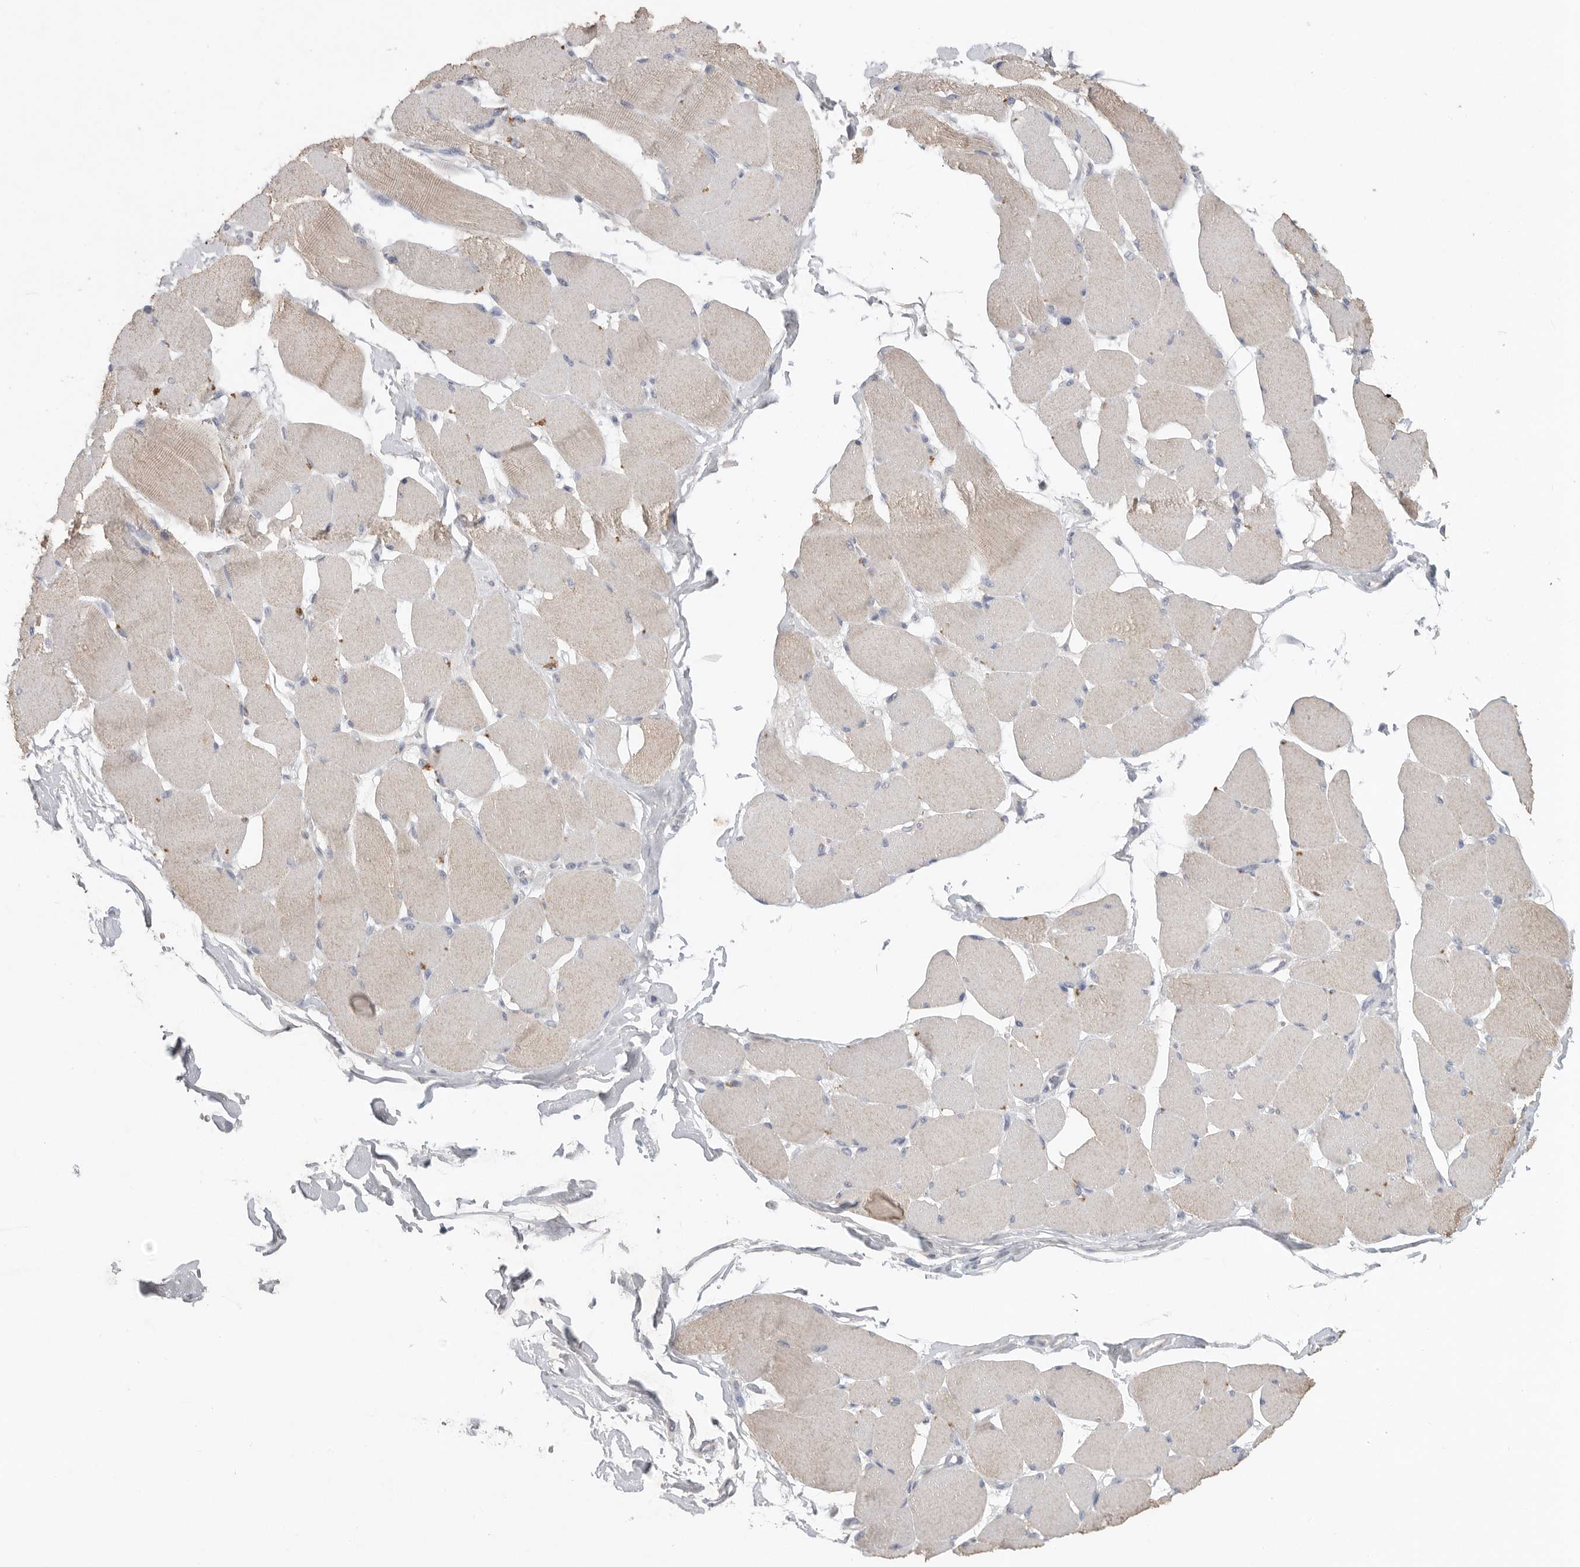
{"staining": {"intensity": "weak", "quantity": "25%-75%", "location": "cytoplasmic/membranous"}, "tissue": "skeletal muscle", "cell_type": "Myocytes", "image_type": "normal", "snomed": [{"axis": "morphology", "description": "Normal tissue, NOS"}, {"axis": "topography", "description": "Skin"}, {"axis": "topography", "description": "Skeletal muscle"}], "caption": "Weak cytoplasmic/membranous protein expression is identified in approximately 25%-75% of myocytes in skeletal muscle.", "gene": "REG4", "patient": {"sex": "male", "age": 83}}